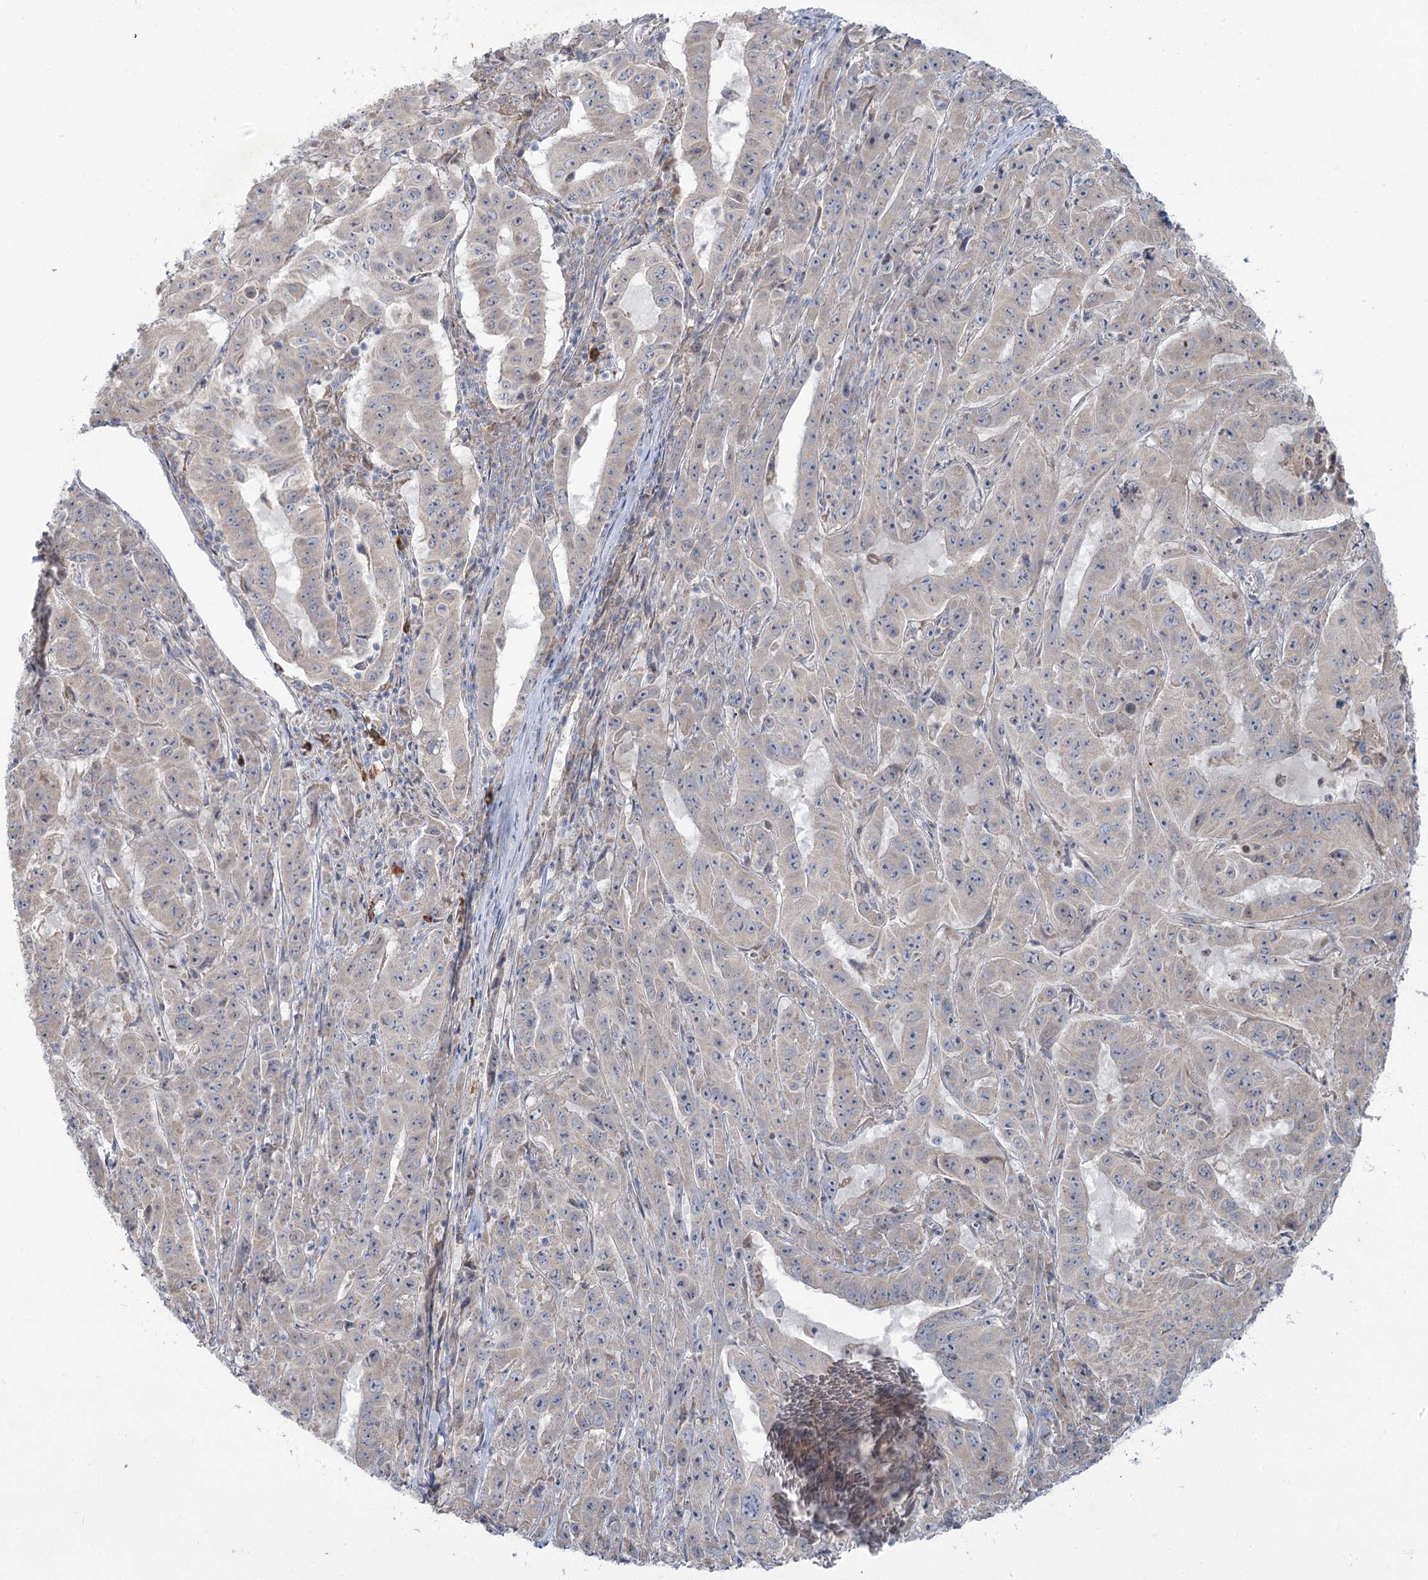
{"staining": {"intensity": "negative", "quantity": "none", "location": "none"}, "tissue": "pancreatic cancer", "cell_type": "Tumor cells", "image_type": "cancer", "snomed": [{"axis": "morphology", "description": "Adenocarcinoma, NOS"}, {"axis": "topography", "description": "Pancreas"}], "caption": "Image shows no protein staining in tumor cells of adenocarcinoma (pancreatic) tissue. (Brightfield microscopy of DAB immunohistochemistry at high magnification).", "gene": "PLA2G12A", "patient": {"sex": "male", "age": 63}}